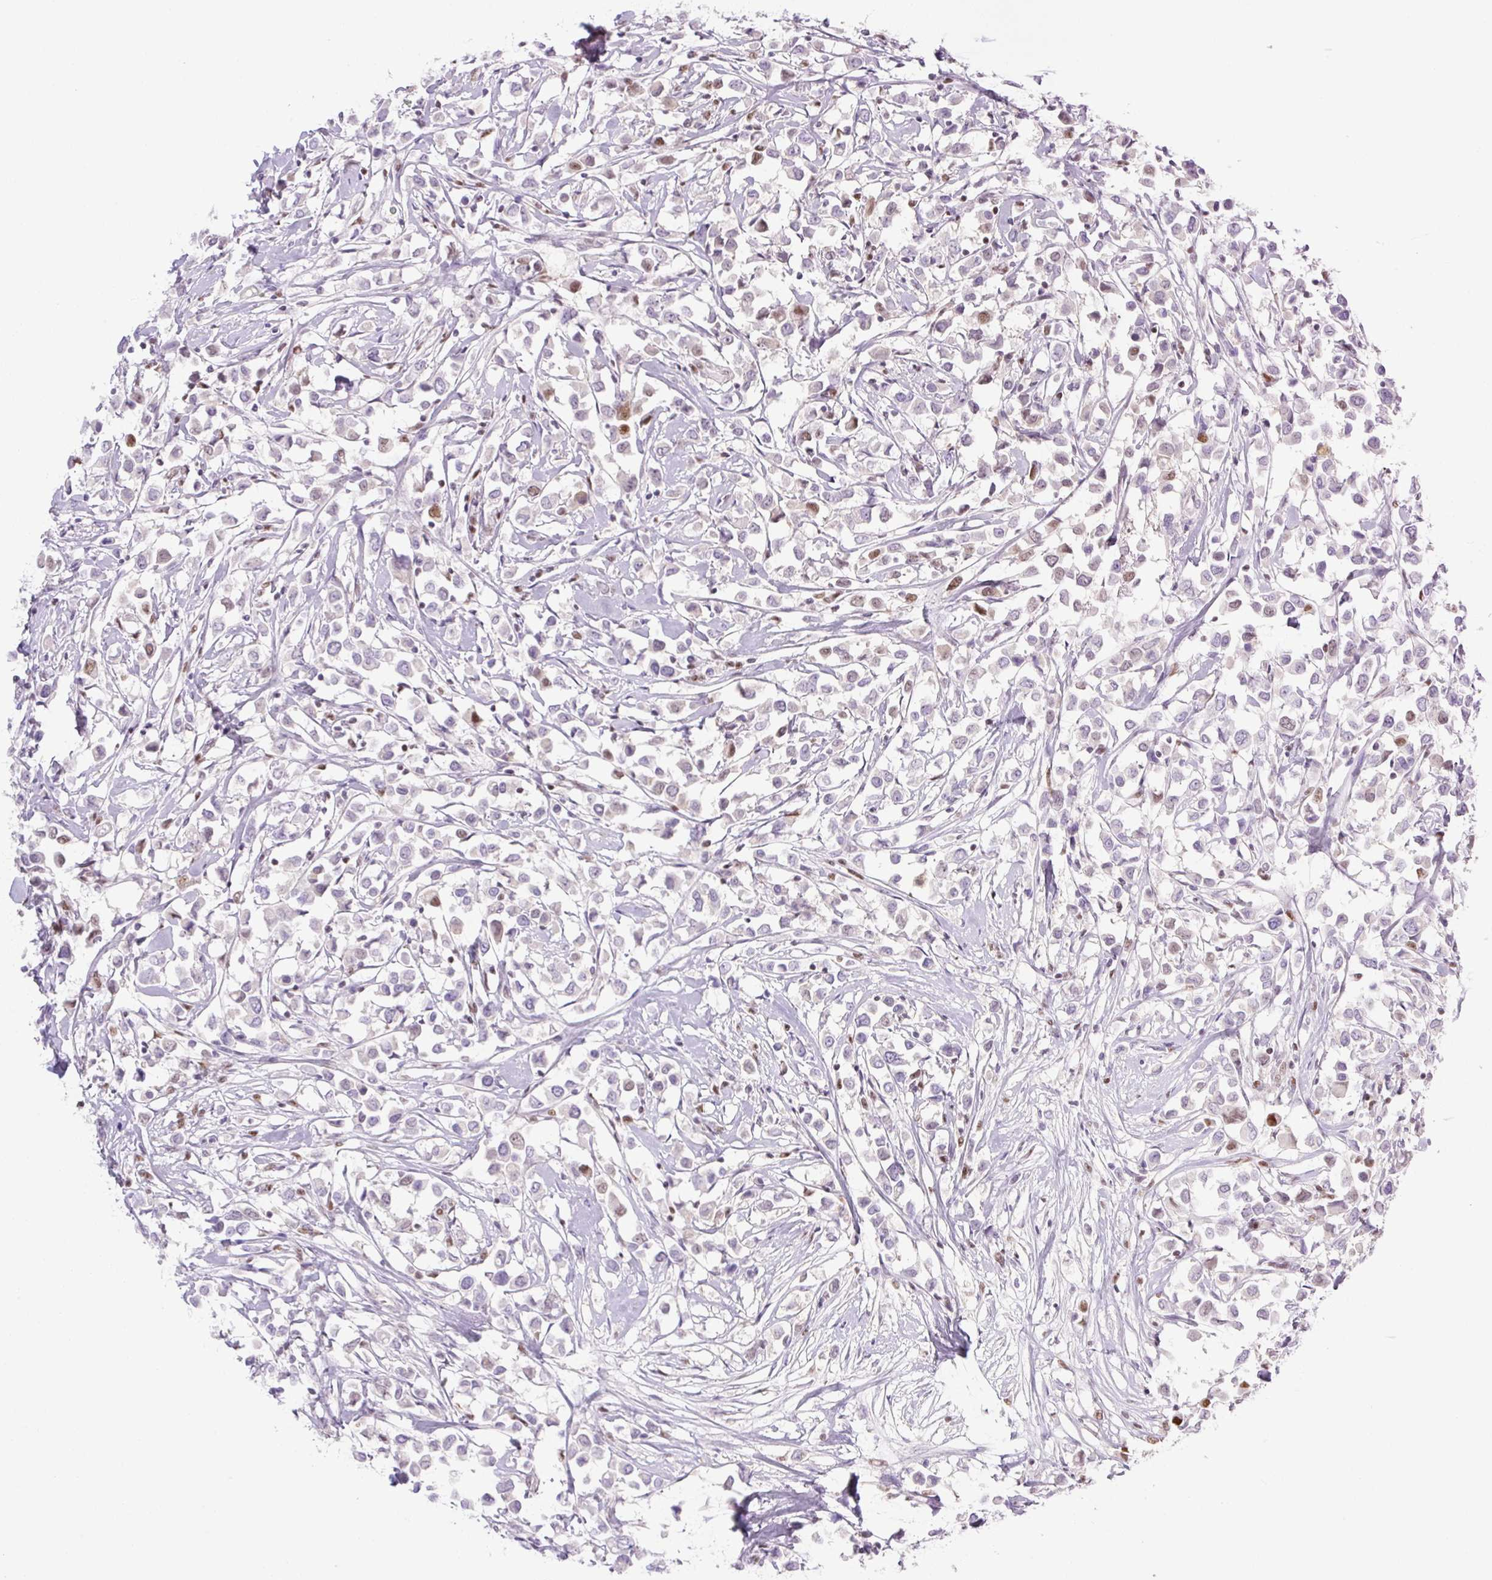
{"staining": {"intensity": "moderate", "quantity": "<25%", "location": "nuclear"}, "tissue": "breast cancer", "cell_type": "Tumor cells", "image_type": "cancer", "snomed": [{"axis": "morphology", "description": "Duct carcinoma"}, {"axis": "topography", "description": "Breast"}], "caption": "Human breast invasive ductal carcinoma stained with a brown dye demonstrates moderate nuclear positive positivity in about <25% of tumor cells.", "gene": "TLE3", "patient": {"sex": "female", "age": 61}}